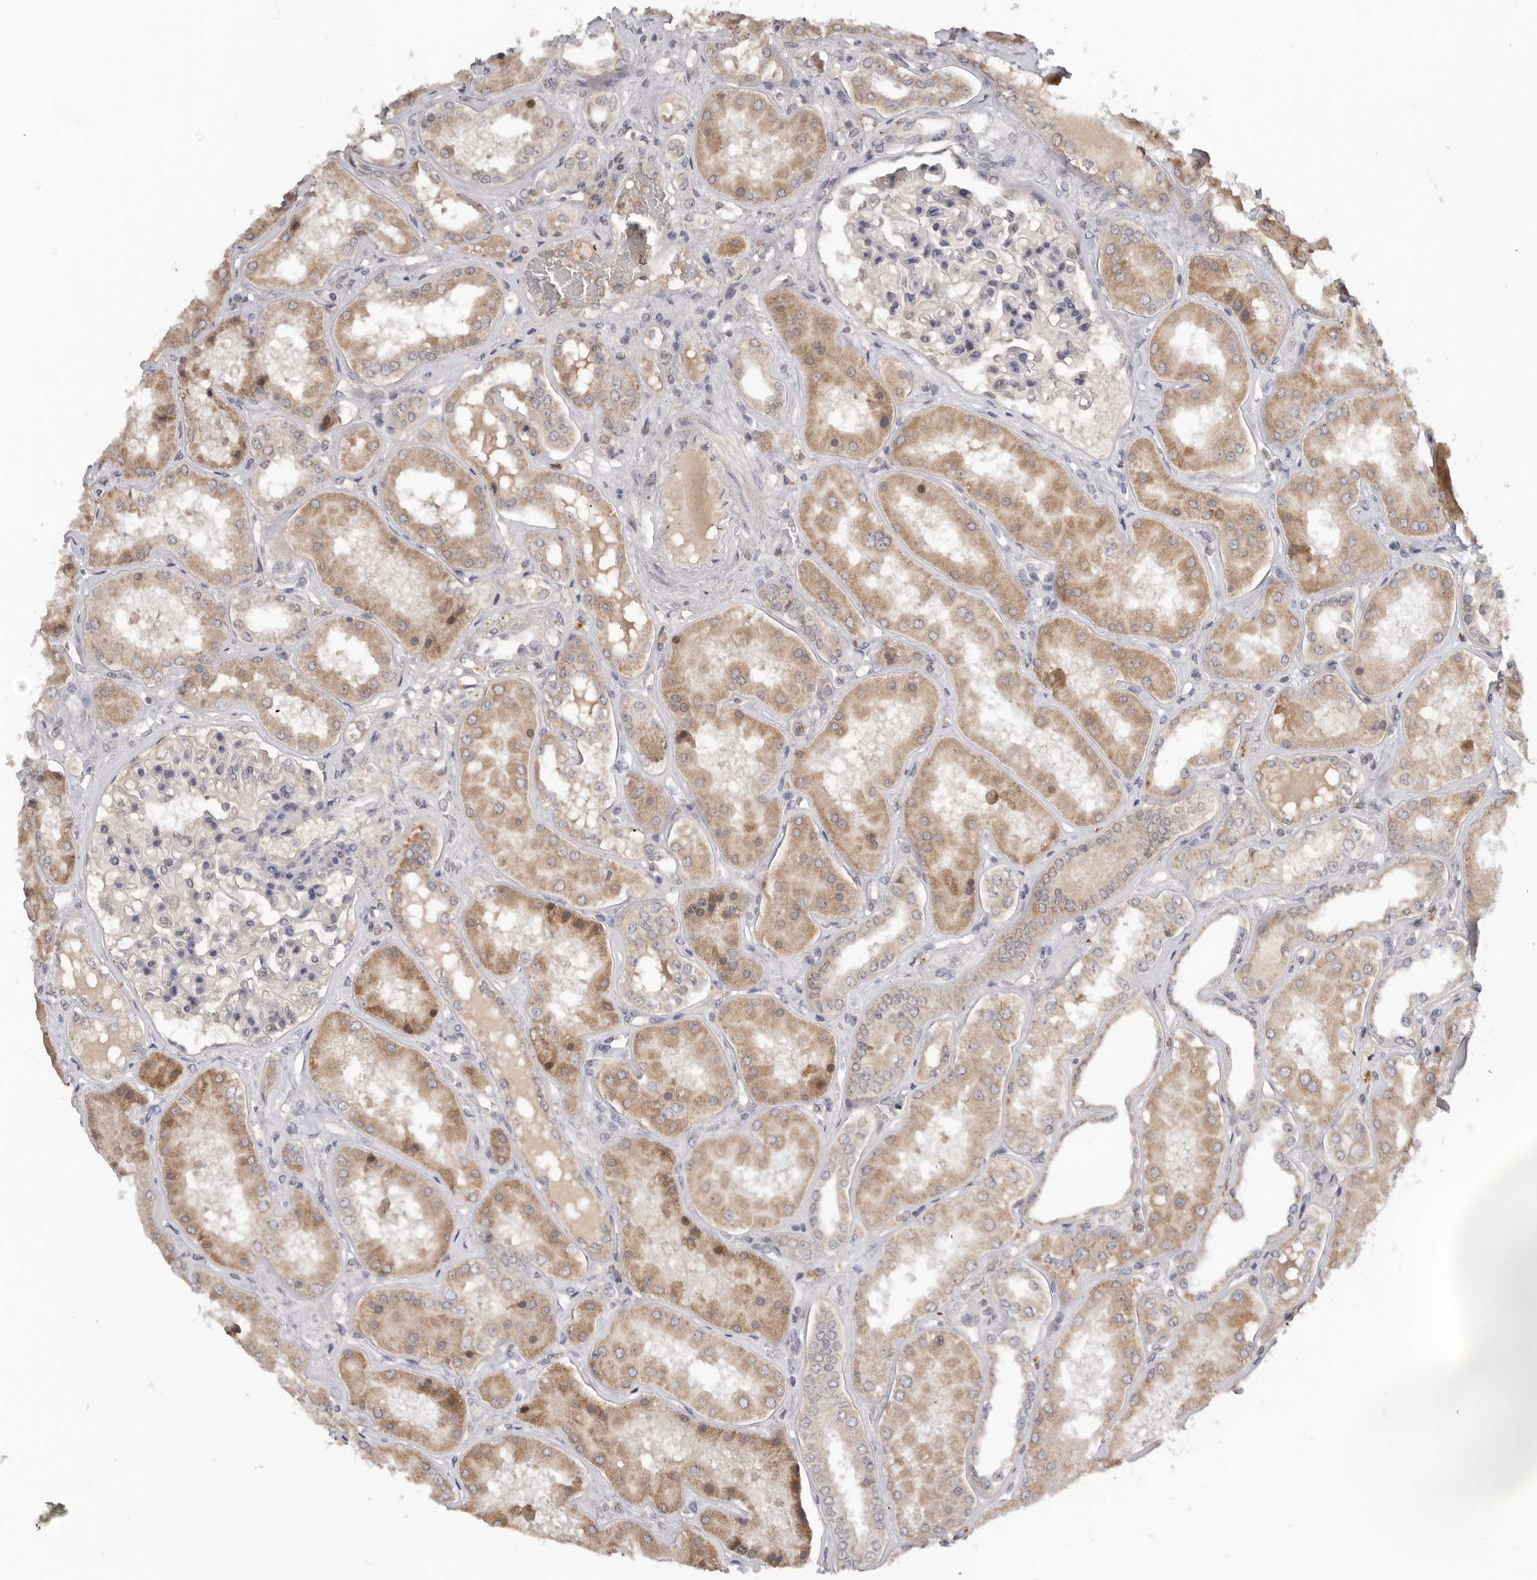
{"staining": {"intensity": "negative", "quantity": "none", "location": "none"}, "tissue": "kidney", "cell_type": "Cells in glomeruli", "image_type": "normal", "snomed": [{"axis": "morphology", "description": "Normal tissue, NOS"}, {"axis": "topography", "description": "Kidney"}], "caption": "High power microscopy micrograph of an IHC image of benign kidney, revealing no significant expression in cells in glomeruli.", "gene": "BRCA2", "patient": {"sex": "female", "age": 56}}